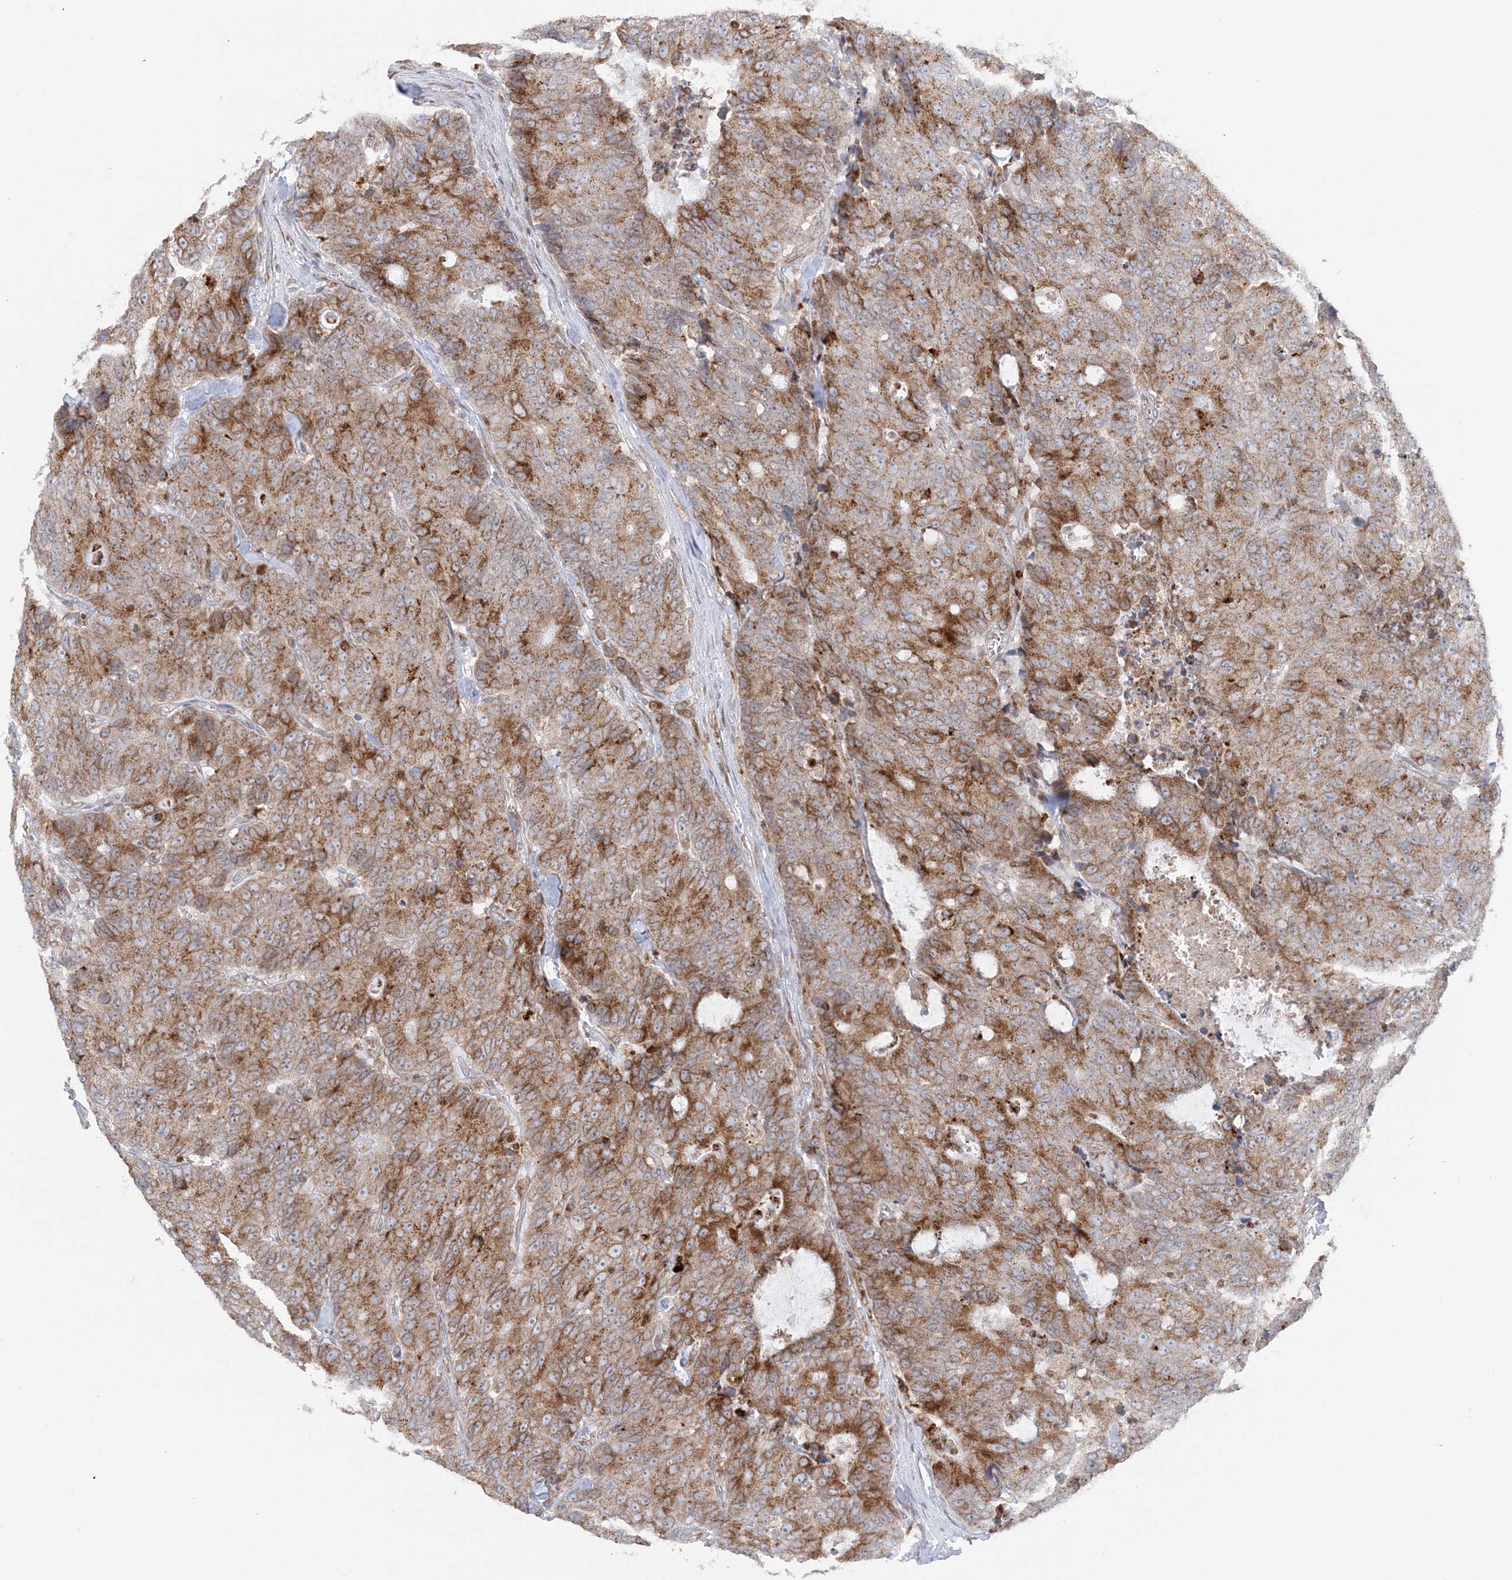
{"staining": {"intensity": "moderate", "quantity": ">75%", "location": "cytoplasmic/membranous"}, "tissue": "colorectal cancer", "cell_type": "Tumor cells", "image_type": "cancer", "snomed": [{"axis": "morphology", "description": "Adenocarcinoma, NOS"}, {"axis": "topography", "description": "Colon"}], "caption": "An image of colorectal cancer (adenocarcinoma) stained for a protein shows moderate cytoplasmic/membranous brown staining in tumor cells.", "gene": "TMED10", "patient": {"sex": "female", "age": 86}}